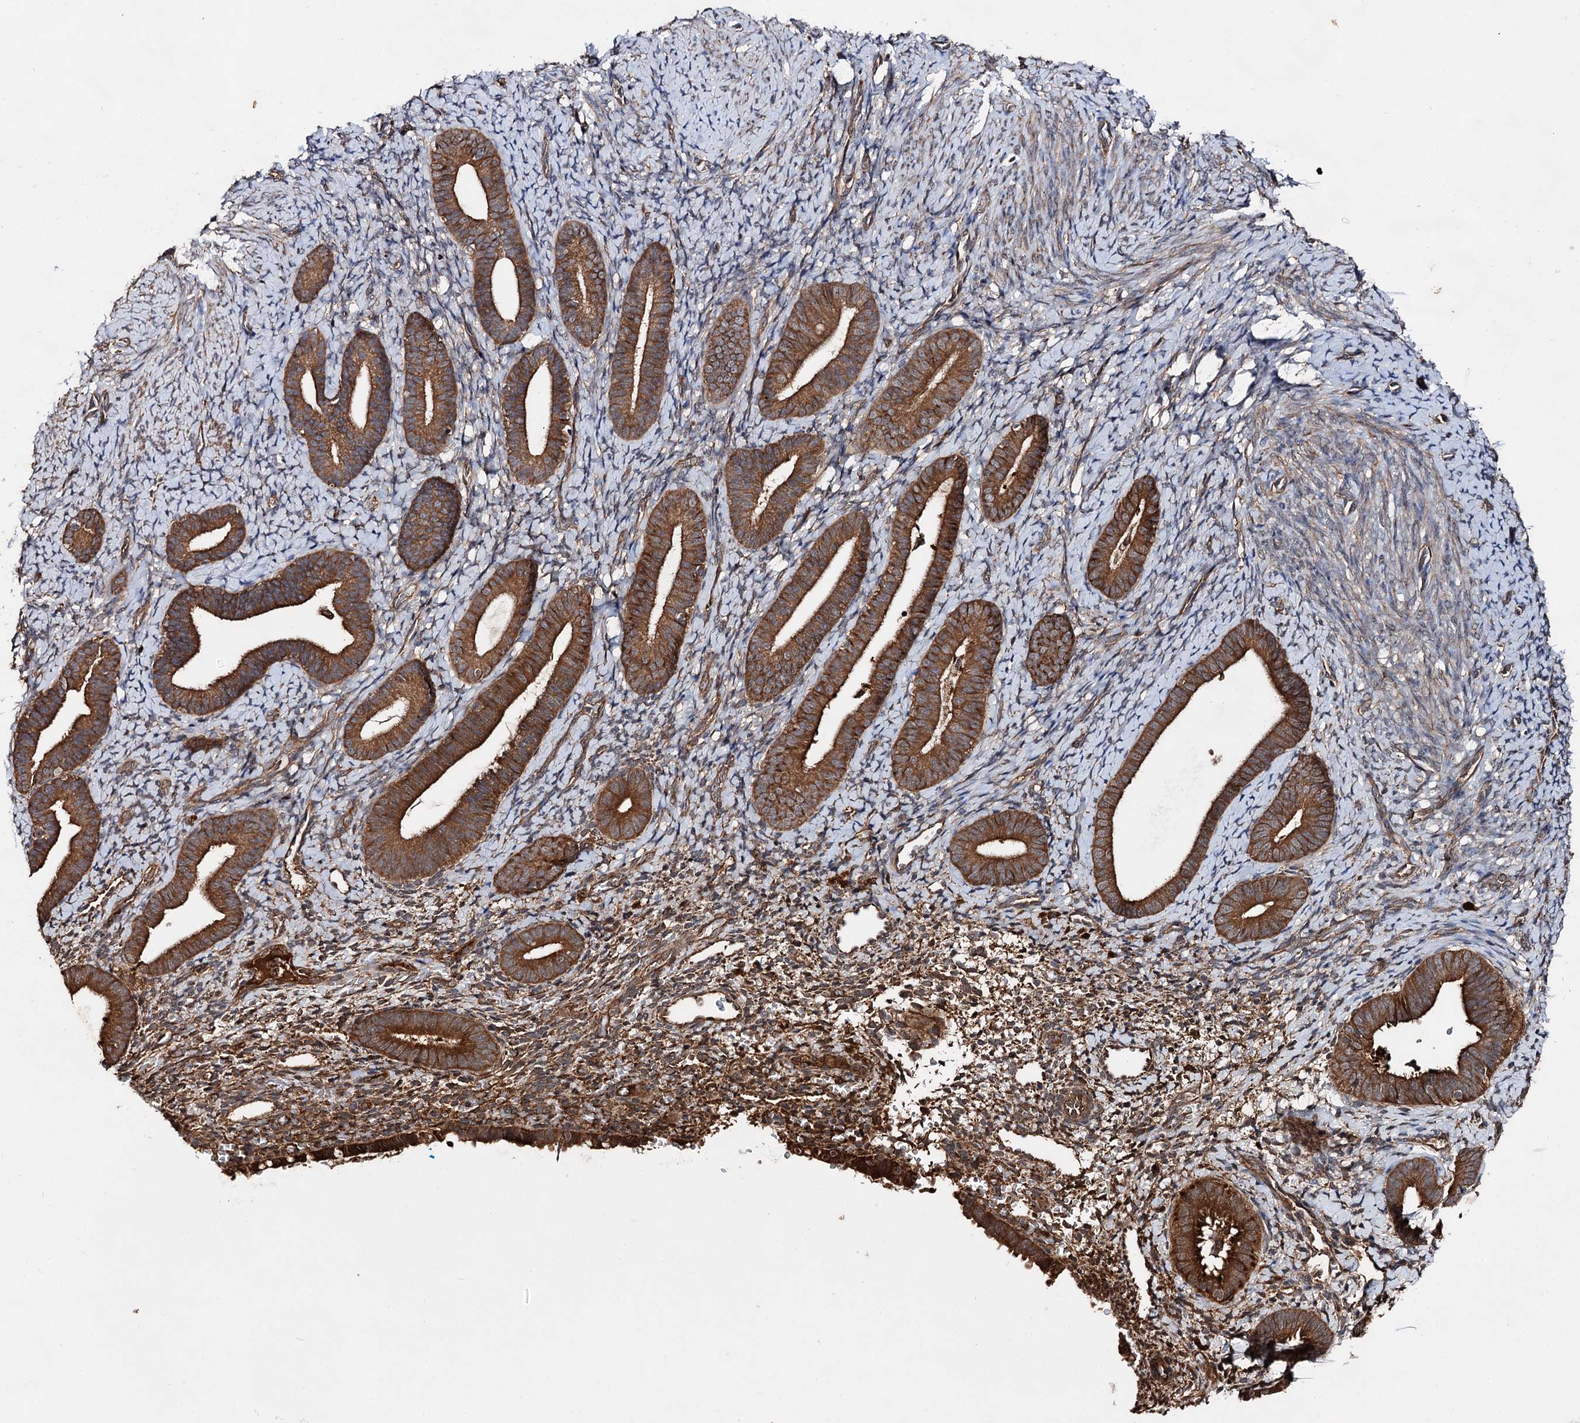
{"staining": {"intensity": "moderate", "quantity": "25%-75%", "location": "cytoplasmic/membranous"}, "tissue": "endometrium", "cell_type": "Cells in endometrial stroma", "image_type": "normal", "snomed": [{"axis": "morphology", "description": "Normal tissue, NOS"}, {"axis": "topography", "description": "Endometrium"}], "caption": "This is a photomicrograph of IHC staining of benign endometrium, which shows moderate staining in the cytoplasmic/membranous of cells in endometrial stroma.", "gene": "TEX9", "patient": {"sex": "female", "age": 65}}